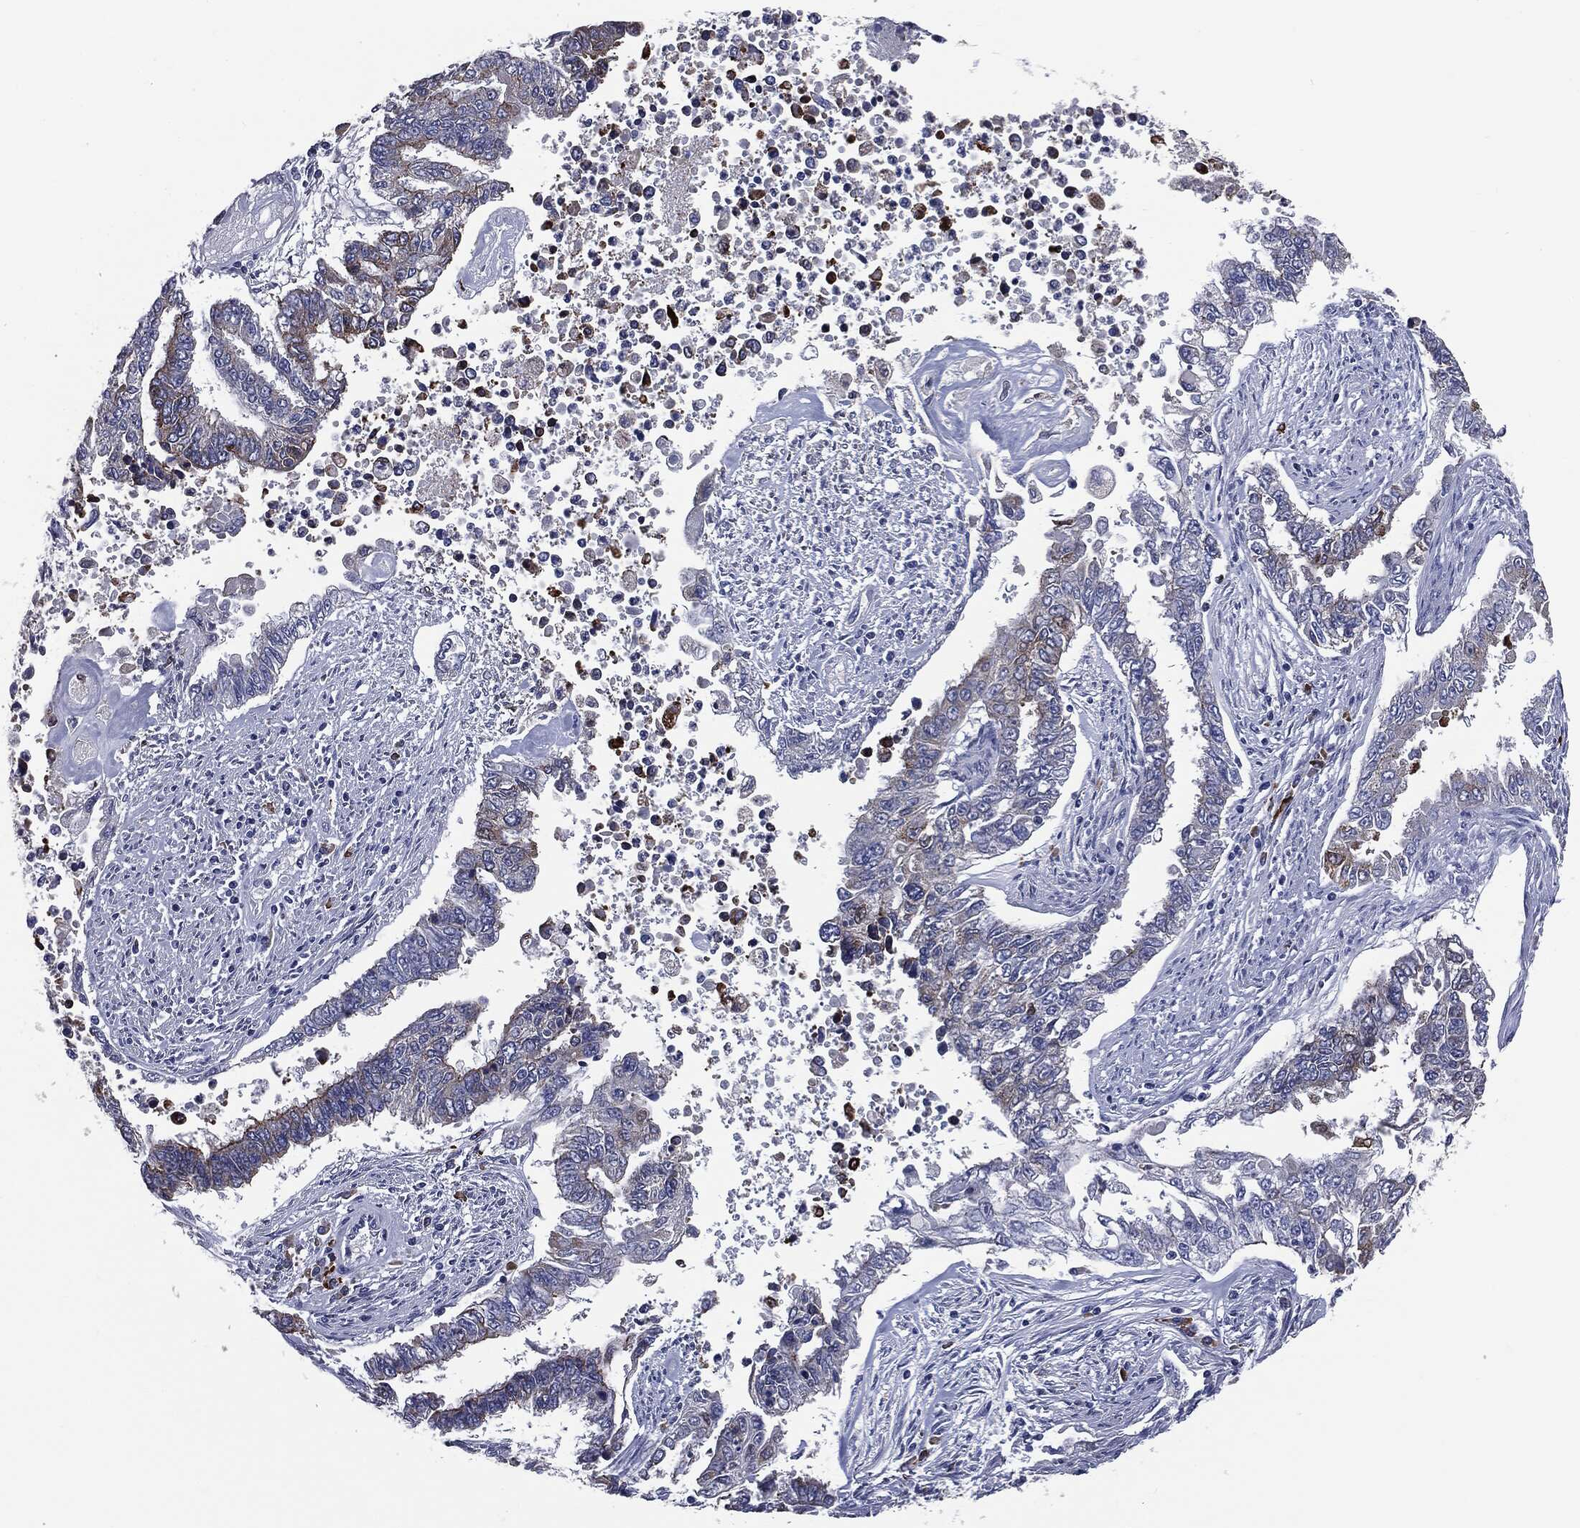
{"staining": {"intensity": "strong", "quantity": "<25%", "location": "cytoplasmic/membranous"}, "tissue": "endometrial cancer", "cell_type": "Tumor cells", "image_type": "cancer", "snomed": [{"axis": "morphology", "description": "Adenocarcinoma, NOS"}, {"axis": "topography", "description": "Uterus"}], "caption": "Immunohistochemical staining of endometrial cancer reveals medium levels of strong cytoplasmic/membranous positivity in about <25% of tumor cells.", "gene": "PTGS2", "patient": {"sex": "female", "age": 59}}